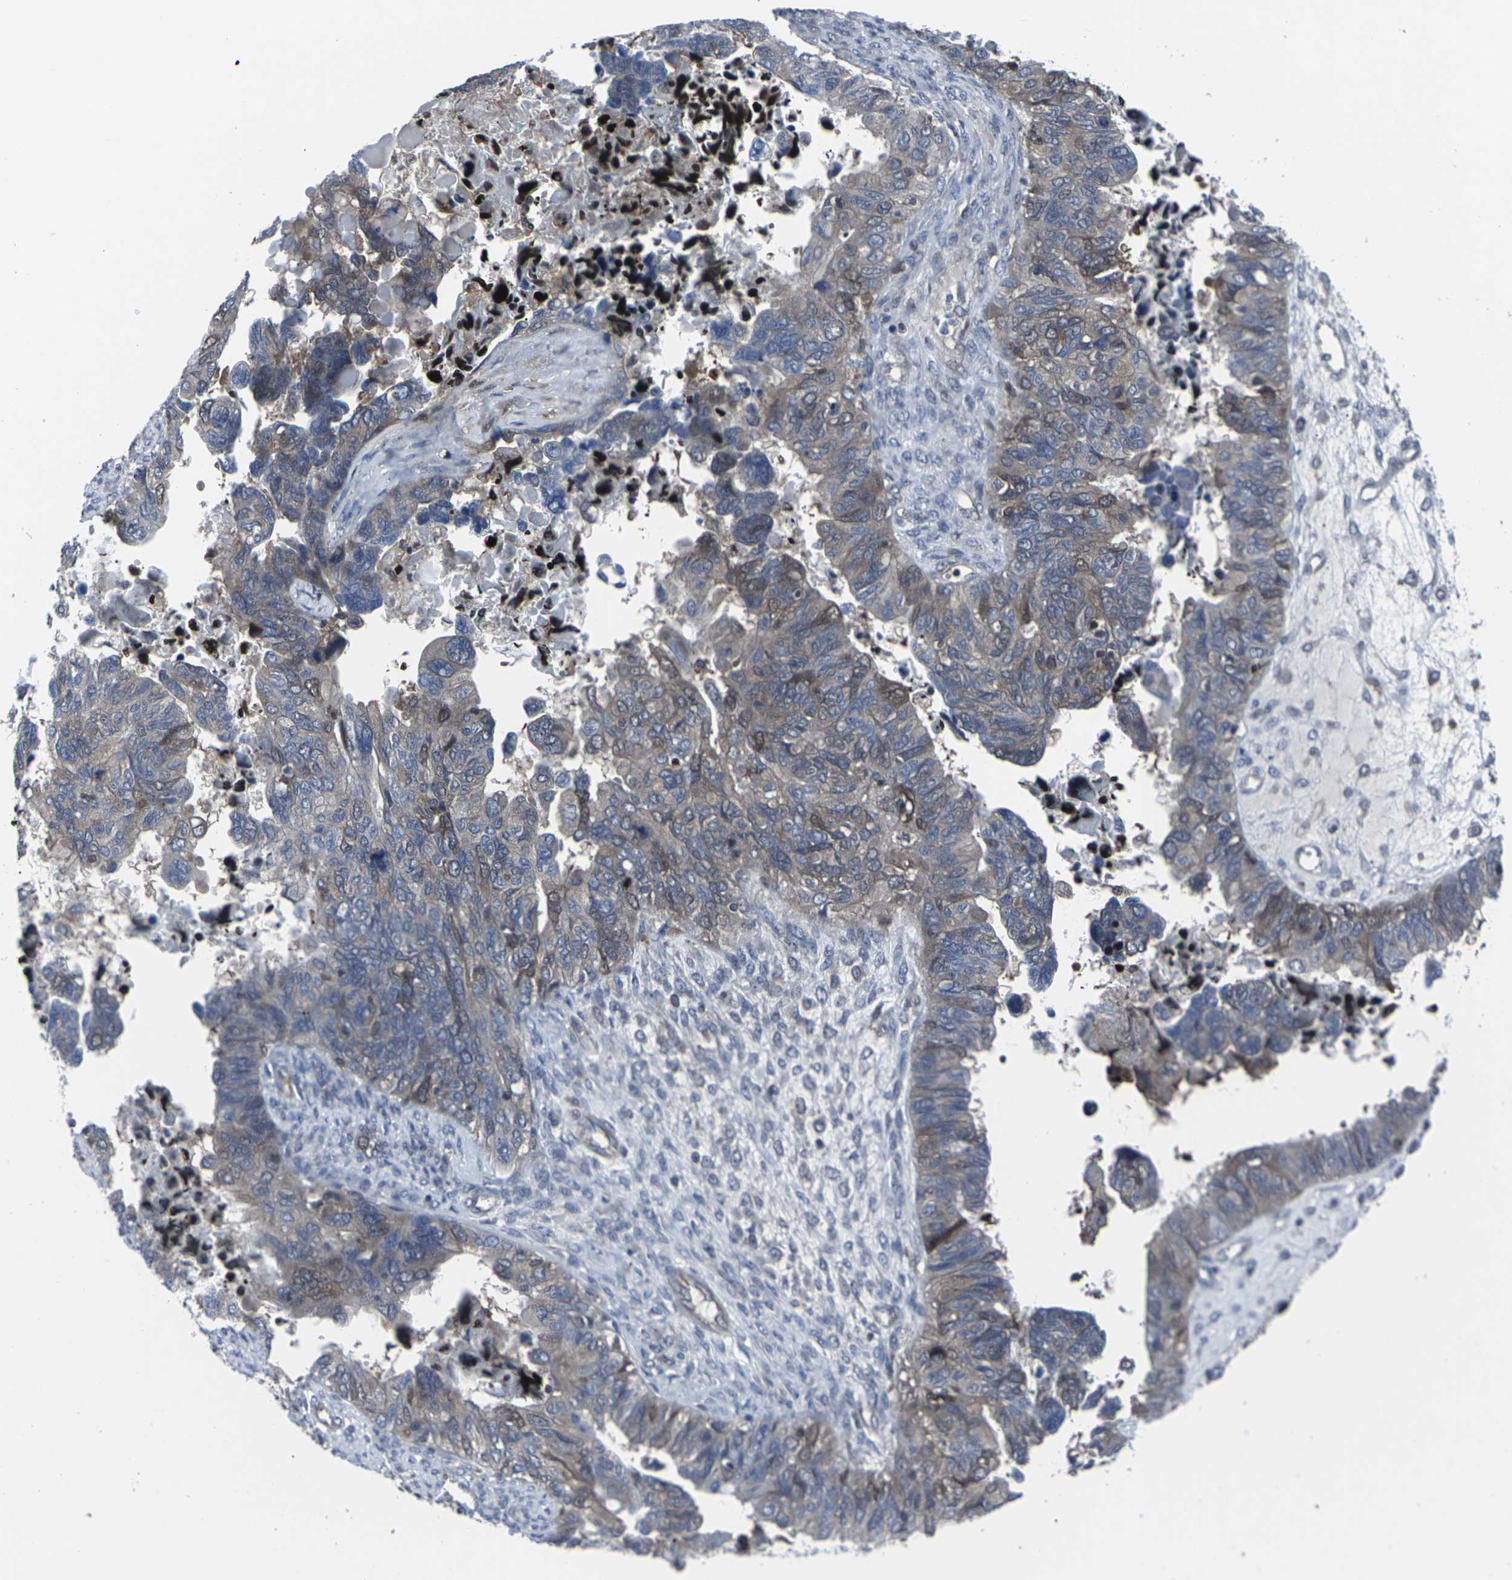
{"staining": {"intensity": "weak", "quantity": ">75%", "location": "cytoplasmic/membranous"}, "tissue": "ovarian cancer", "cell_type": "Tumor cells", "image_type": "cancer", "snomed": [{"axis": "morphology", "description": "Cystadenocarcinoma, serous, NOS"}, {"axis": "topography", "description": "Ovary"}], "caption": "Immunohistochemistry (IHC) (DAB) staining of human serous cystadenocarcinoma (ovarian) demonstrates weak cytoplasmic/membranous protein expression in about >75% of tumor cells.", "gene": "HPRT1", "patient": {"sex": "female", "age": 79}}